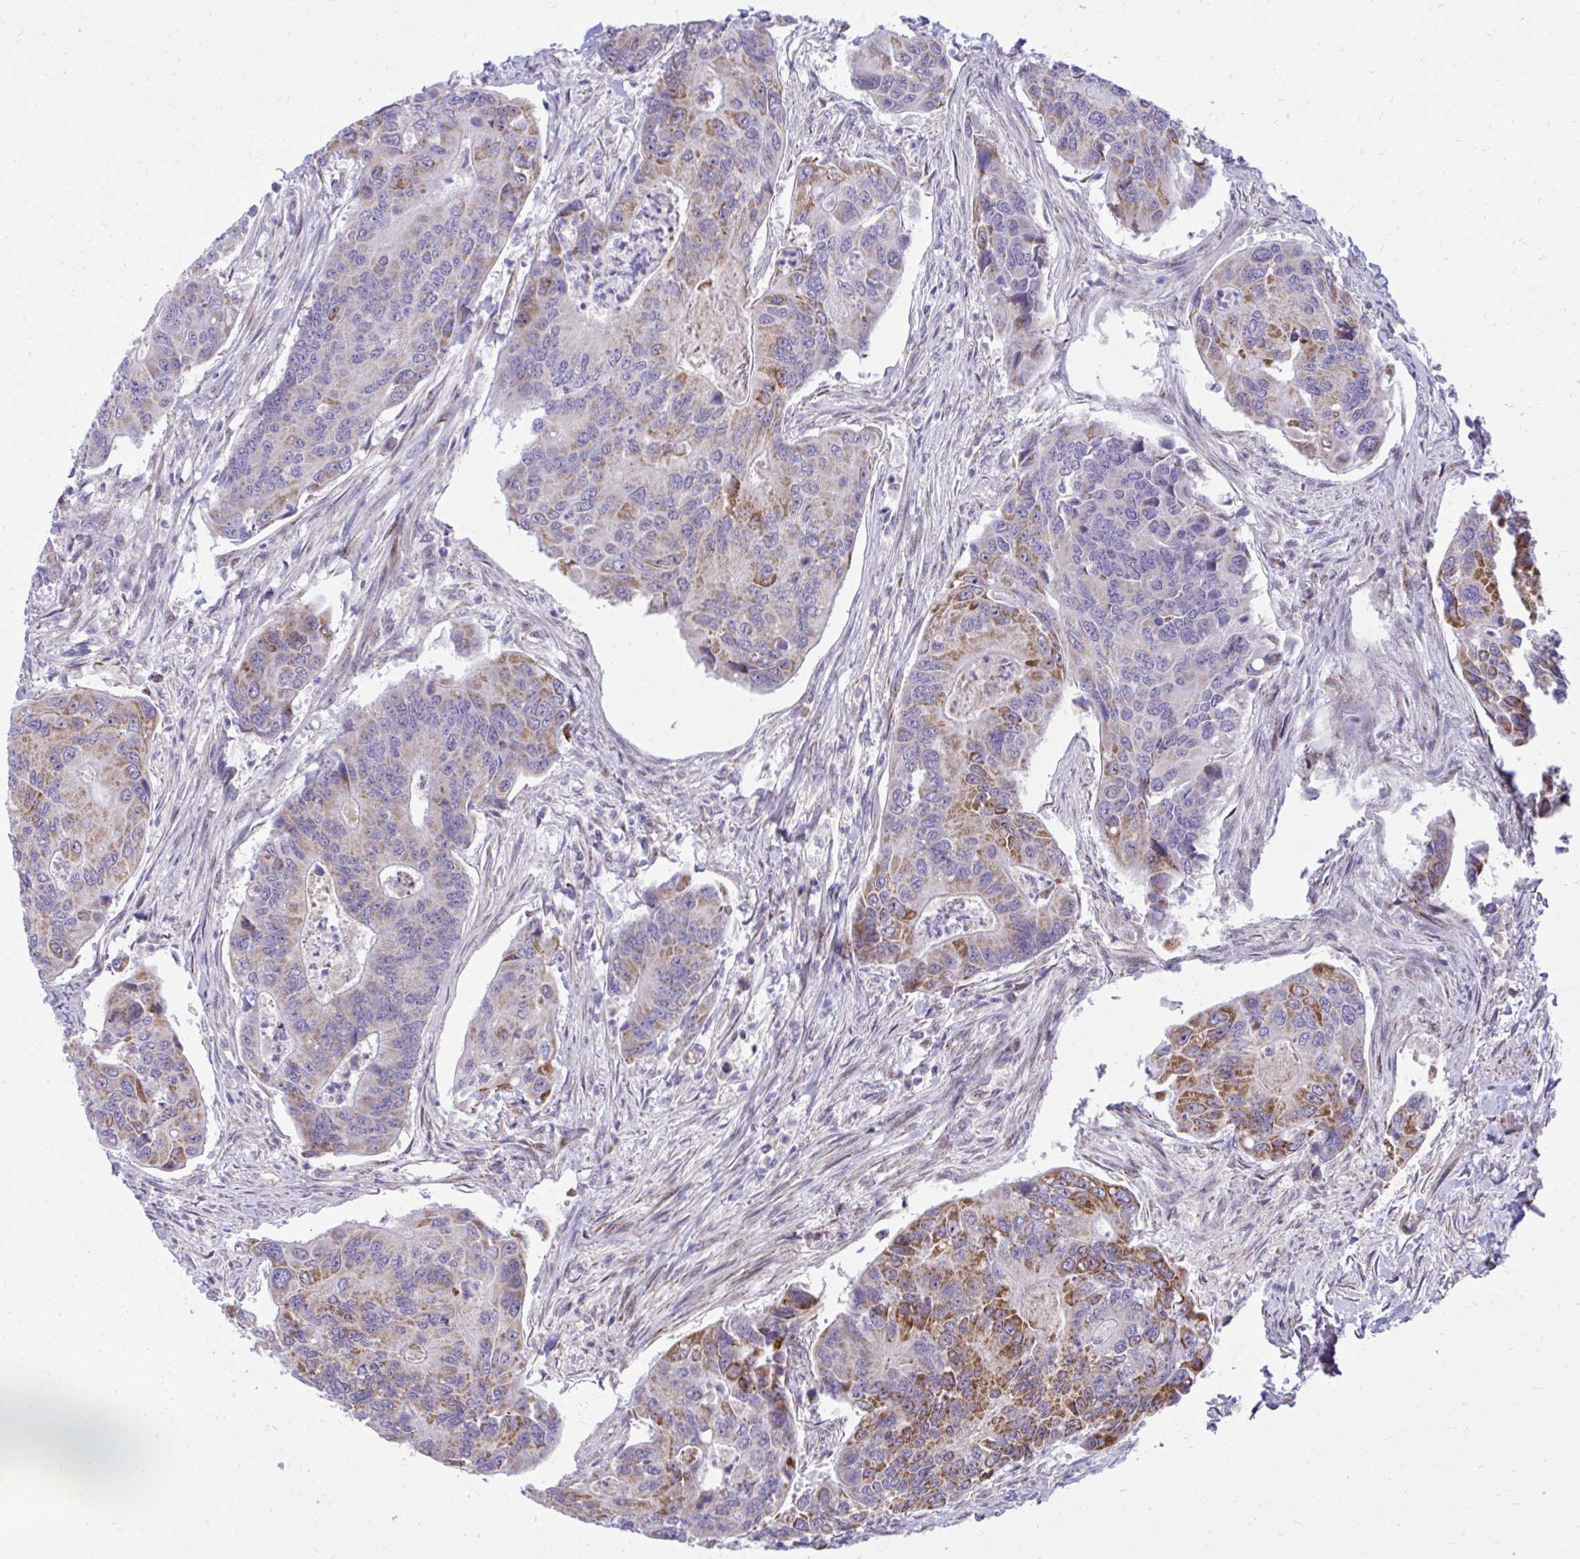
{"staining": {"intensity": "moderate", "quantity": "<25%", "location": "cytoplasmic/membranous"}, "tissue": "colorectal cancer", "cell_type": "Tumor cells", "image_type": "cancer", "snomed": [{"axis": "morphology", "description": "Adenocarcinoma, NOS"}, {"axis": "topography", "description": "Colon"}], "caption": "IHC staining of colorectal cancer (adenocarcinoma), which shows low levels of moderate cytoplasmic/membranous expression in about <25% of tumor cells indicating moderate cytoplasmic/membranous protein positivity. The staining was performed using DAB (3,3'-diaminobenzidine) (brown) for protein detection and nuclei were counterstained in hematoxylin (blue).", "gene": "GPRIN3", "patient": {"sex": "female", "age": 67}}